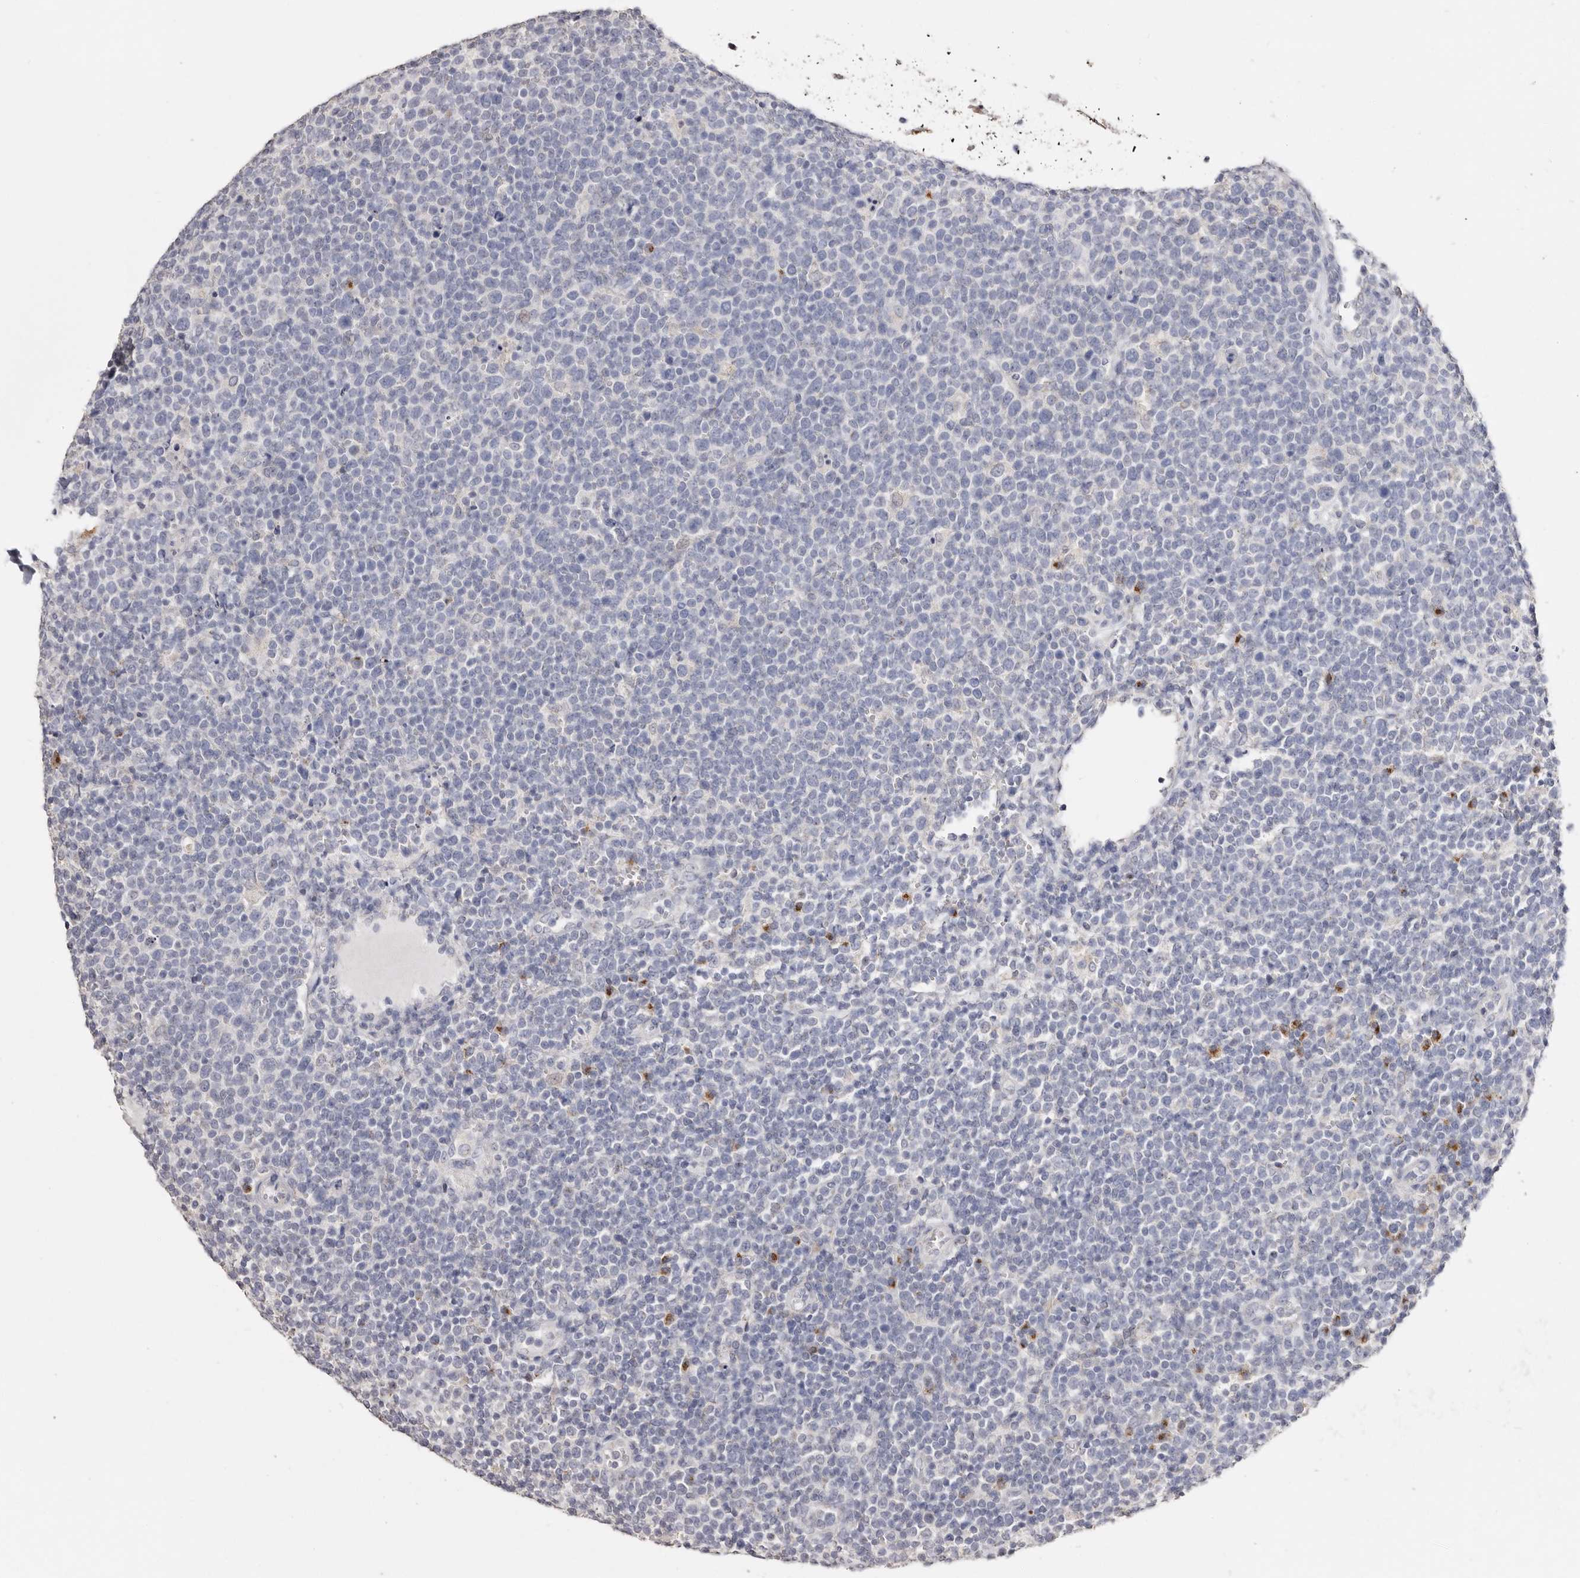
{"staining": {"intensity": "negative", "quantity": "none", "location": "none"}, "tissue": "lymphoma", "cell_type": "Tumor cells", "image_type": "cancer", "snomed": [{"axis": "morphology", "description": "Malignant lymphoma, non-Hodgkin's type, High grade"}, {"axis": "topography", "description": "Lymph node"}], "caption": "Lymphoma stained for a protein using IHC displays no staining tumor cells.", "gene": "LGALS7B", "patient": {"sex": "male", "age": 61}}